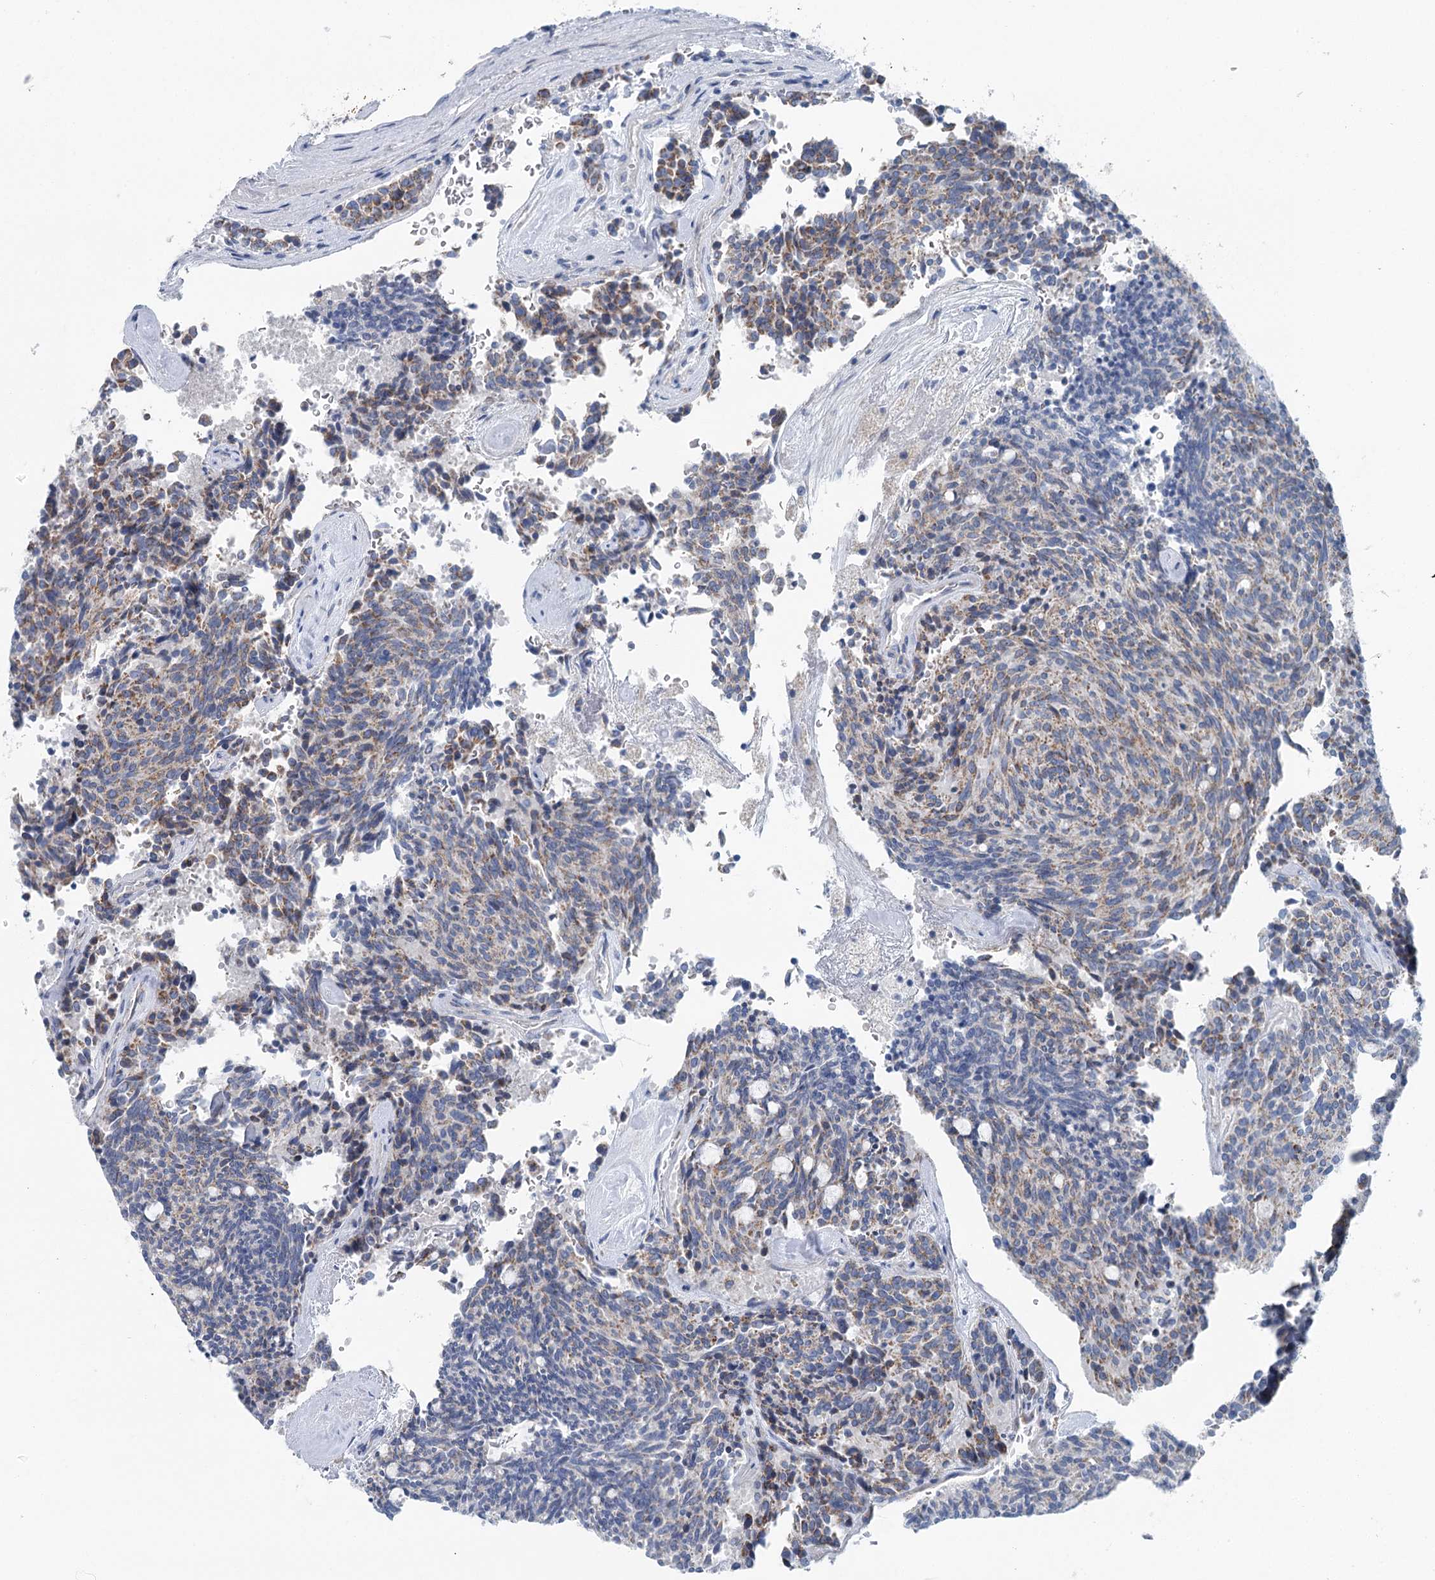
{"staining": {"intensity": "weak", "quantity": "25%-75%", "location": "cytoplasmic/membranous"}, "tissue": "carcinoid", "cell_type": "Tumor cells", "image_type": "cancer", "snomed": [{"axis": "morphology", "description": "Carcinoid, malignant, NOS"}, {"axis": "topography", "description": "Pancreas"}], "caption": "The image reveals immunohistochemical staining of carcinoid. There is weak cytoplasmic/membranous expression is appreciated in about 25%-75% of tumor cells. (DAB (3,3'-diaminobenzidine) IHC, brown staining for protein, blue staining for nuclei).", "gene": "MARK2", "patient": {"sex": "female", "age": 54}}